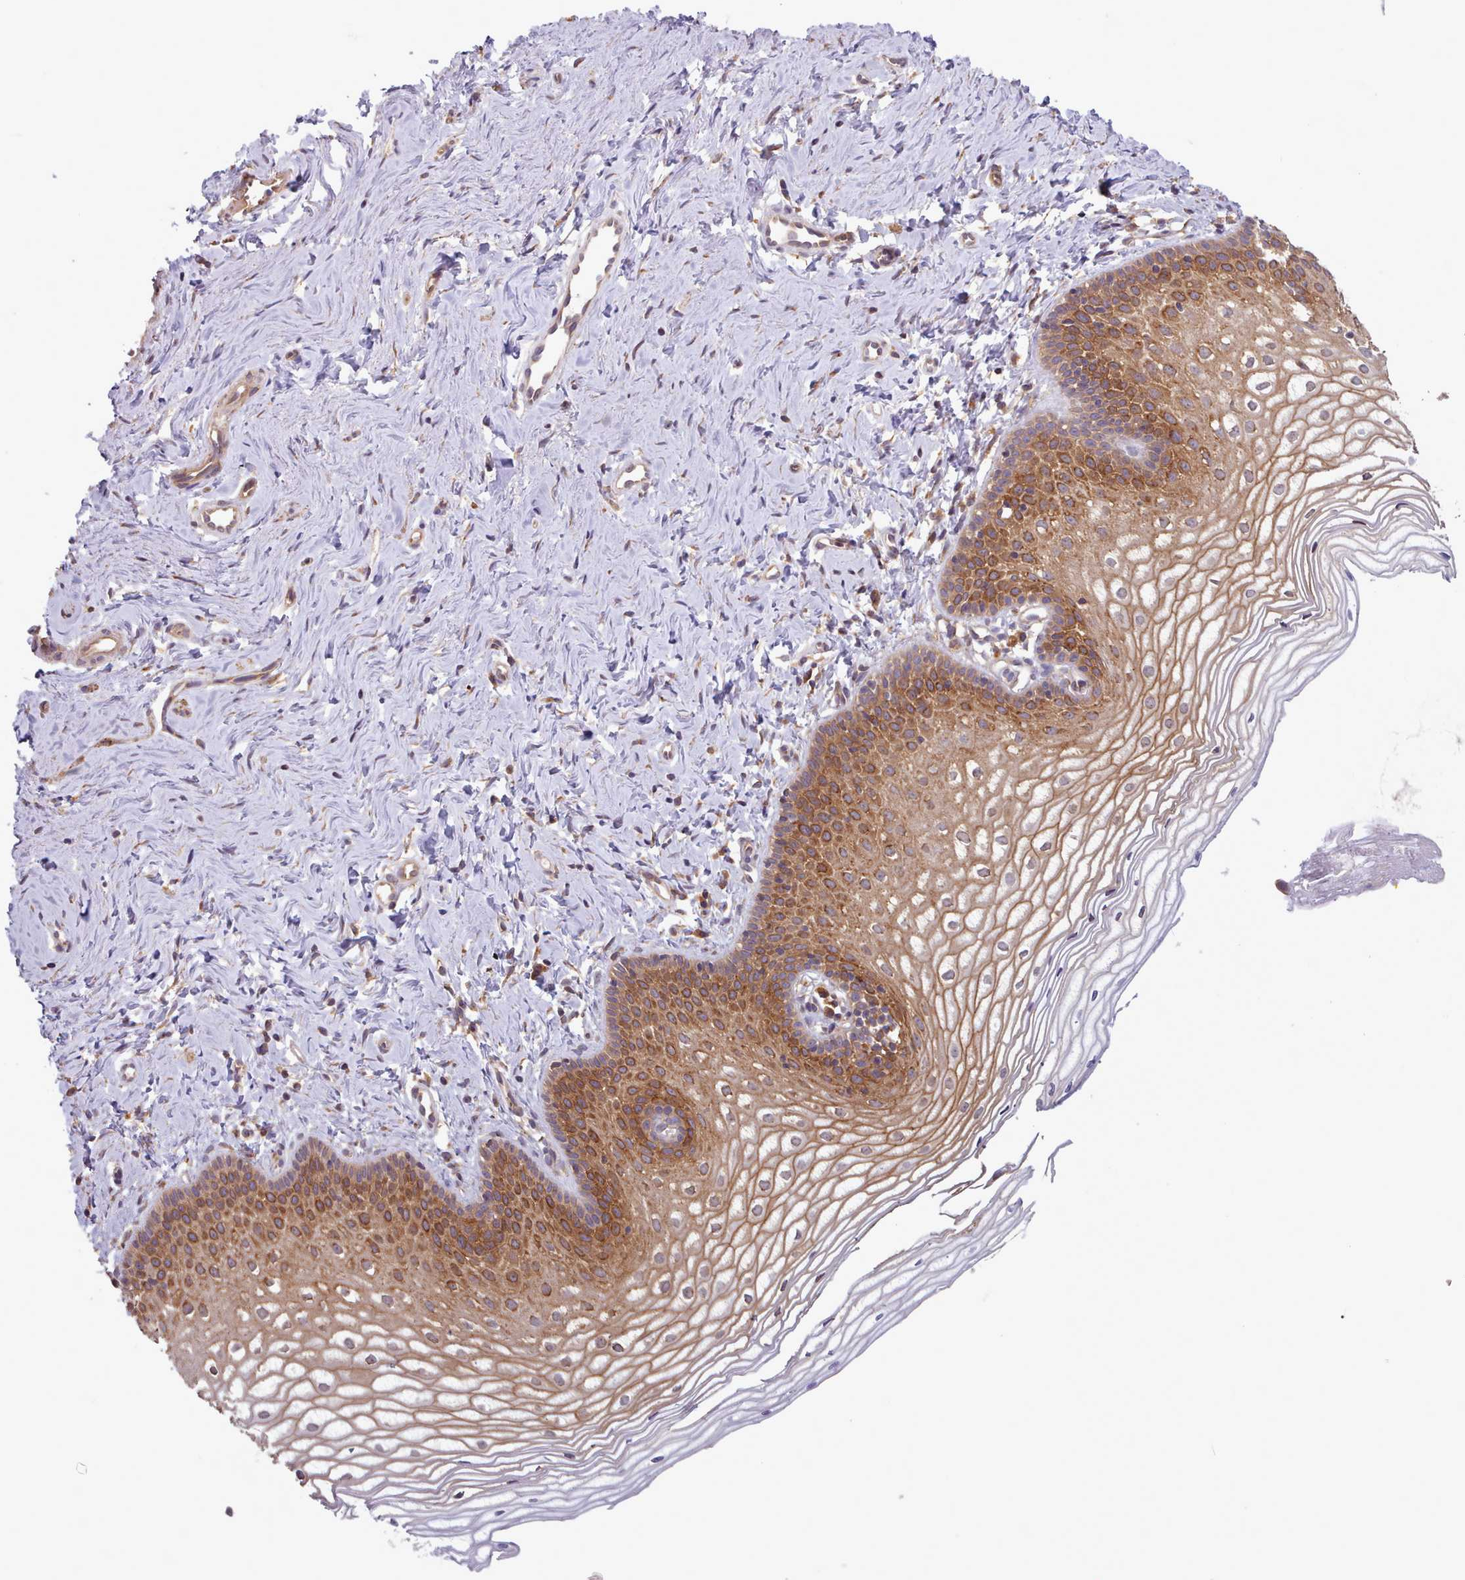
{"staining": {"intensity": "moderate", "quantity": ">75%", "location": "cytoplasmic/membranous"}, "tissue": "vagina", "cell_type": "Squamous epithelial cells", "image_type": "normal", "snomed": [{"axis": "morphology", "description": "Normal tissue, NOS"}, {"axis": "topography", "description": "Vagina"}], "caption": "Vagina stained for a protein shows moderate cytoplasmic/membranous positivity in squamous epithelial cells. (DAB IHC, brown staining for protein, blue staining for nuclei).", "gene": "CRYBG1", "patient": {"sex": "female", "age": 56}}